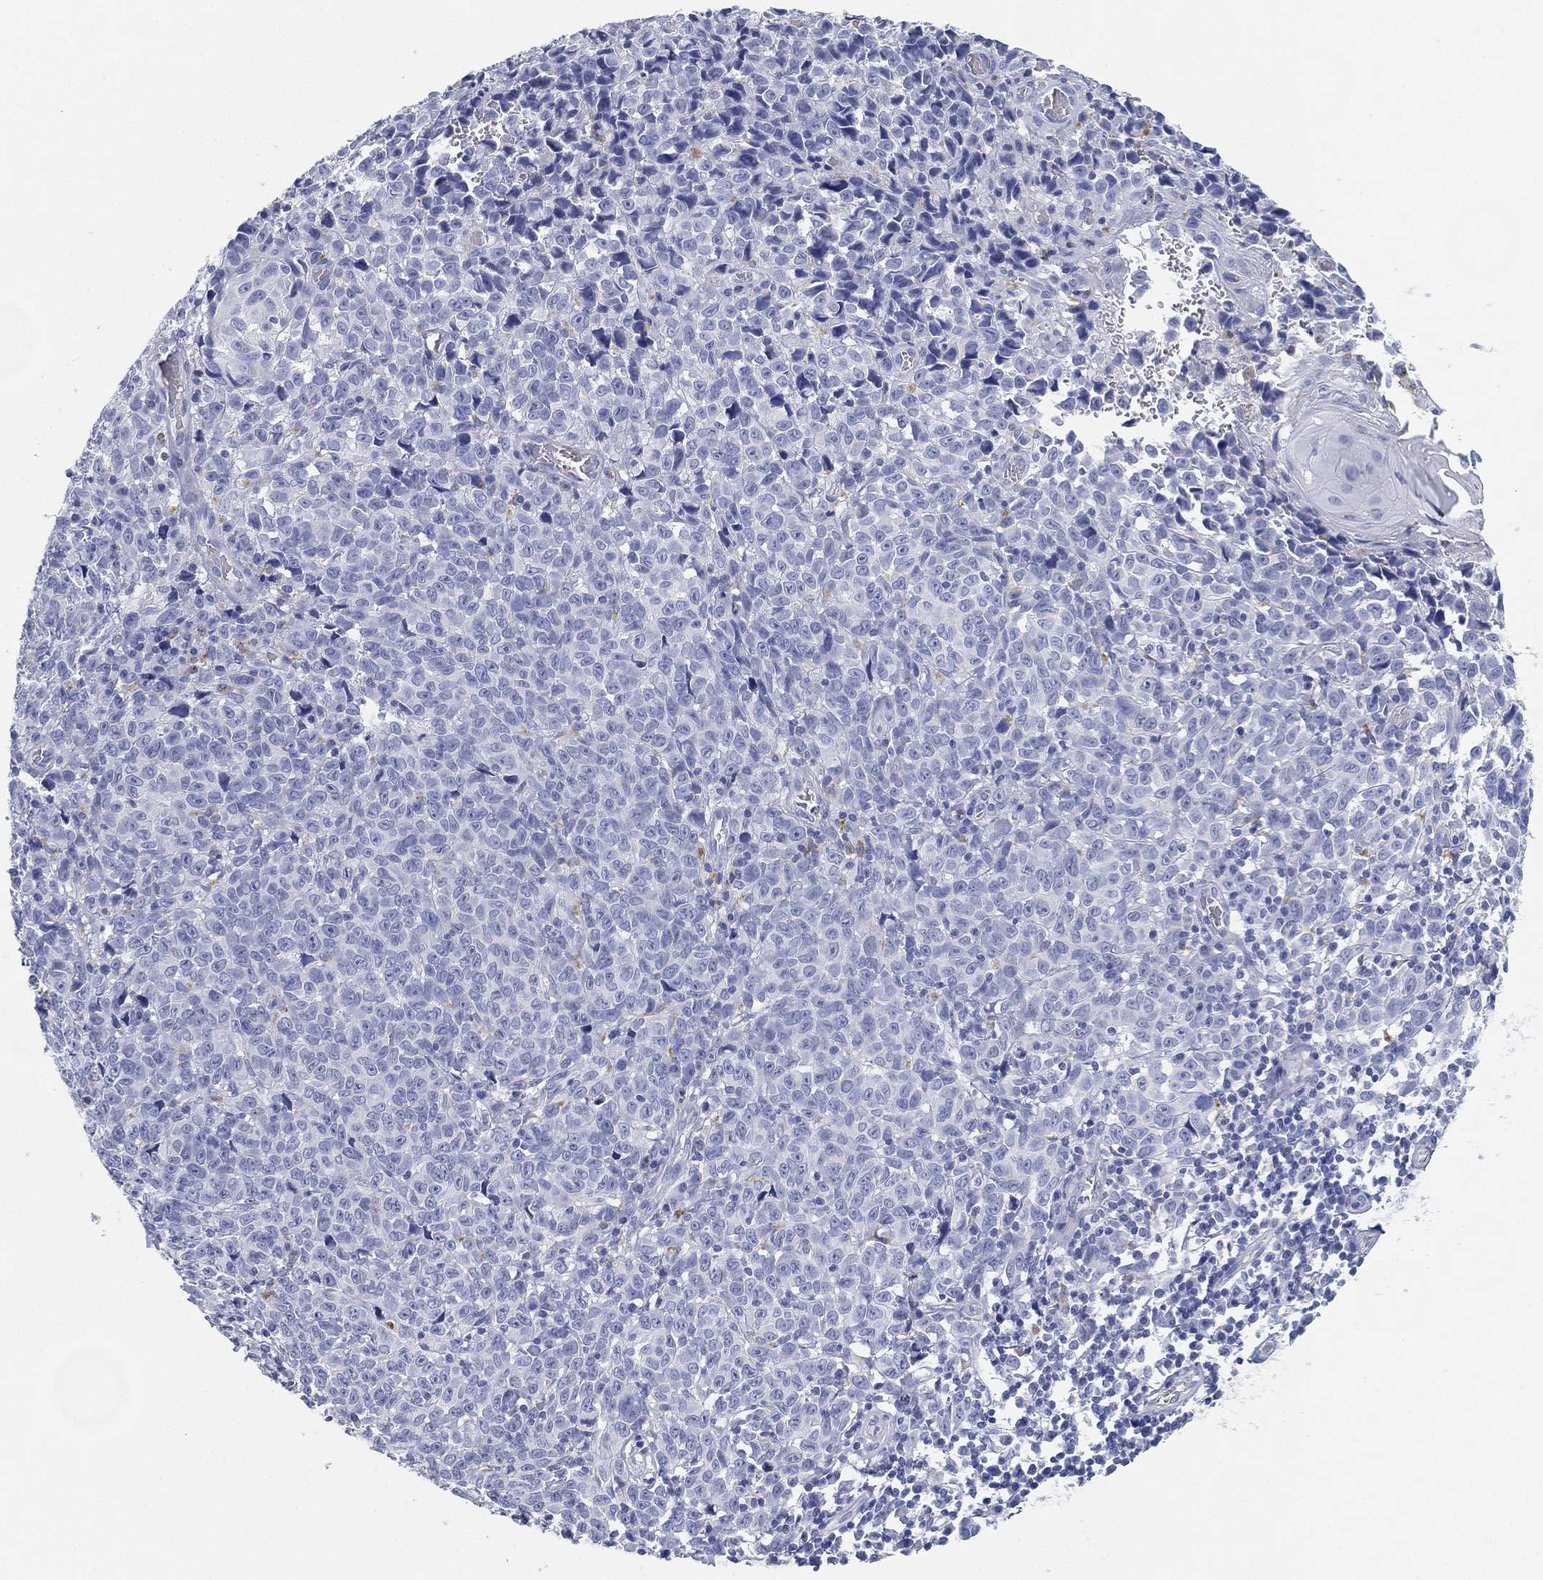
{"staining": {"intensity": "negative", "quantity": "none", "location": "none"}, "tissue": "melanoma", "cell_type": "Tumor cells", "image_type": "cancer", "snomed": [{"axis": "morphology", "description": "Malignant melanoma, NOS"}, {"axis": "topography", "description": "Vulva, labia, clitoris and Bartholin´s gland, NO"}], "caption": "Melanoma was stained to show a protein in brown. There is no significant staining in tumor cells. The staining is performed using DAB (3,3'-diaminobenzidine) brown chromogen with nuclei counter-stained in using hematoxylin.", "gene": "GPR61", "patient": {"sex": "female", "age": 75}}